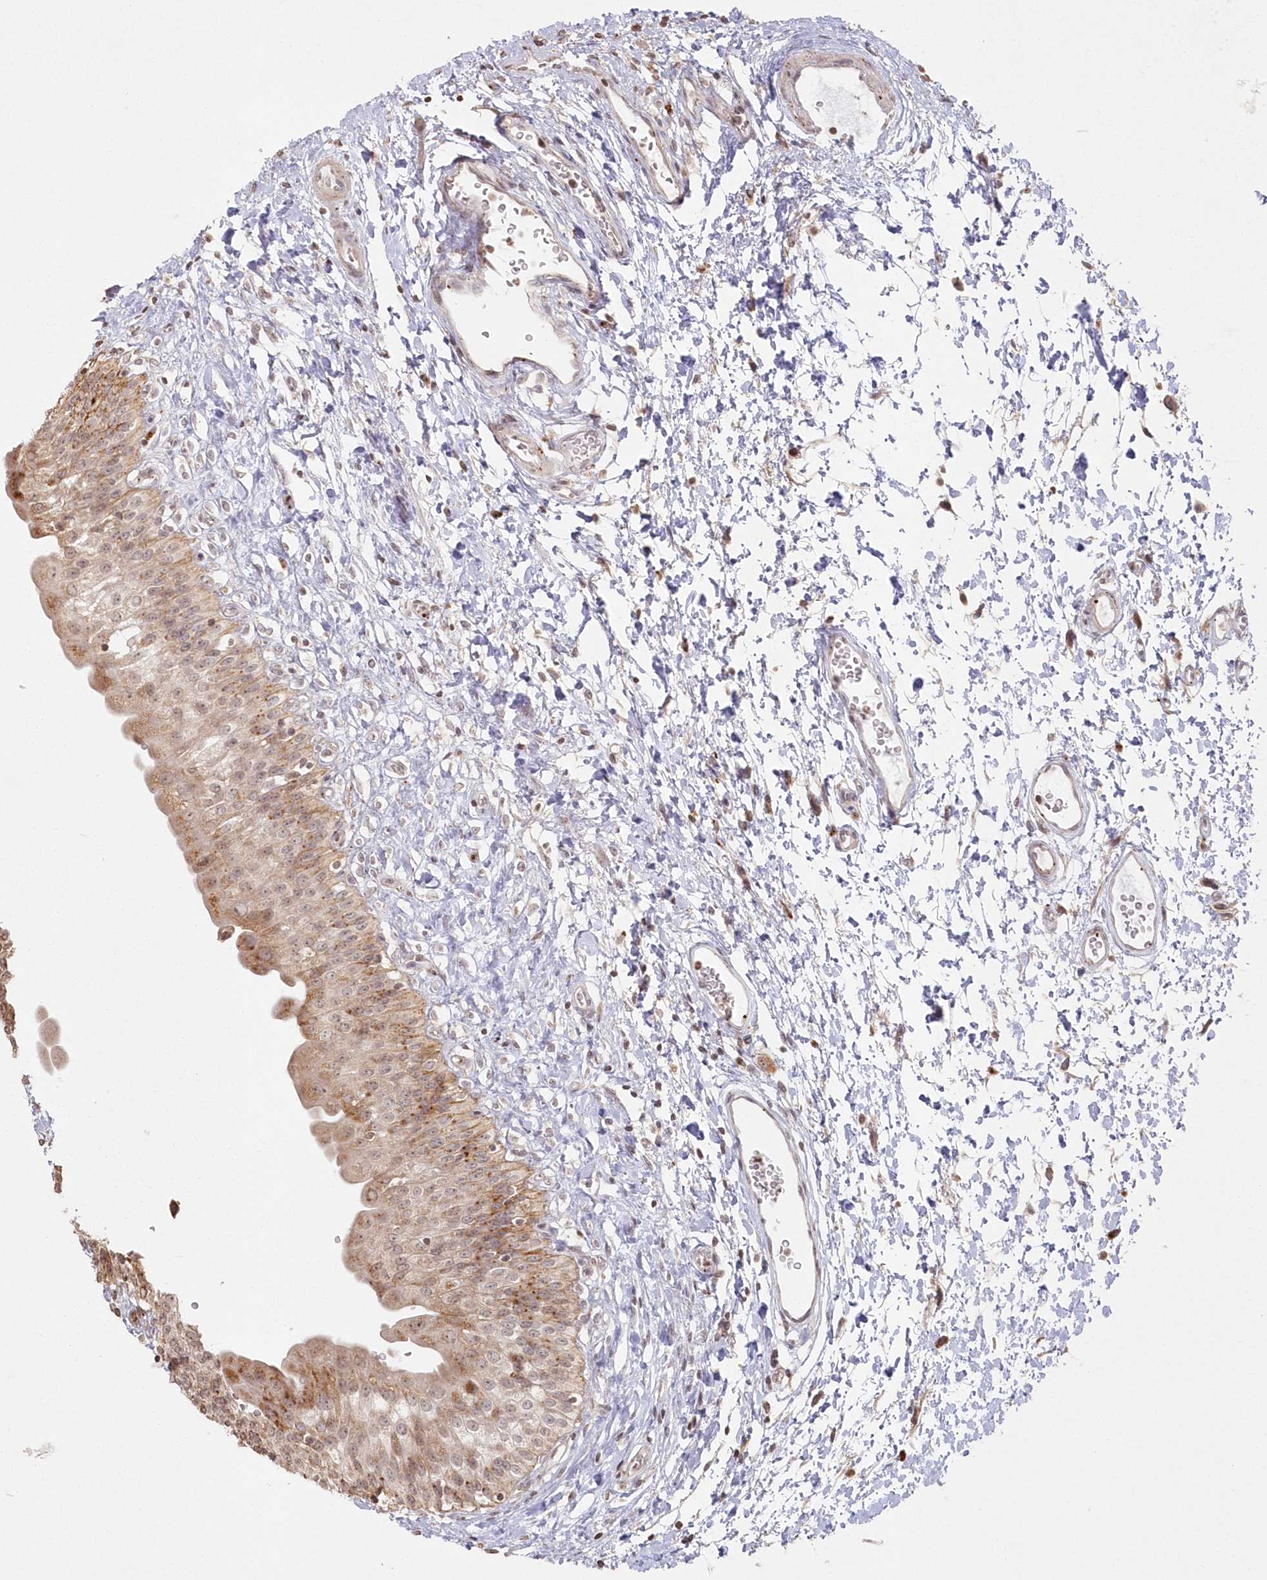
{"staining": {"intensity": "moderate", "quantity": ">75%", "location": "cytoplasmic/membranous"}, "tissue": "urinary bladder", "cell_type": "Urothelial cells", "image_type": "normal", "snomed": [{"axis": "morphology", "description": "Normal tissue, NOS"}, {"axis": "topography", "description": "Urinary bladder"}], "caption": "Urinary bladder stained with DAB (3,3'-diaminobenzidine) immunohistochemistry (IHC) demonstrates medium levels of moderate cytoplasmic/membranous positivity in approximately >75% of urothelial cells. (IHC, brightfield microscopy, high magnification).", "gene": "ARSB", "patient": {"sex": "male", "age": 51}}